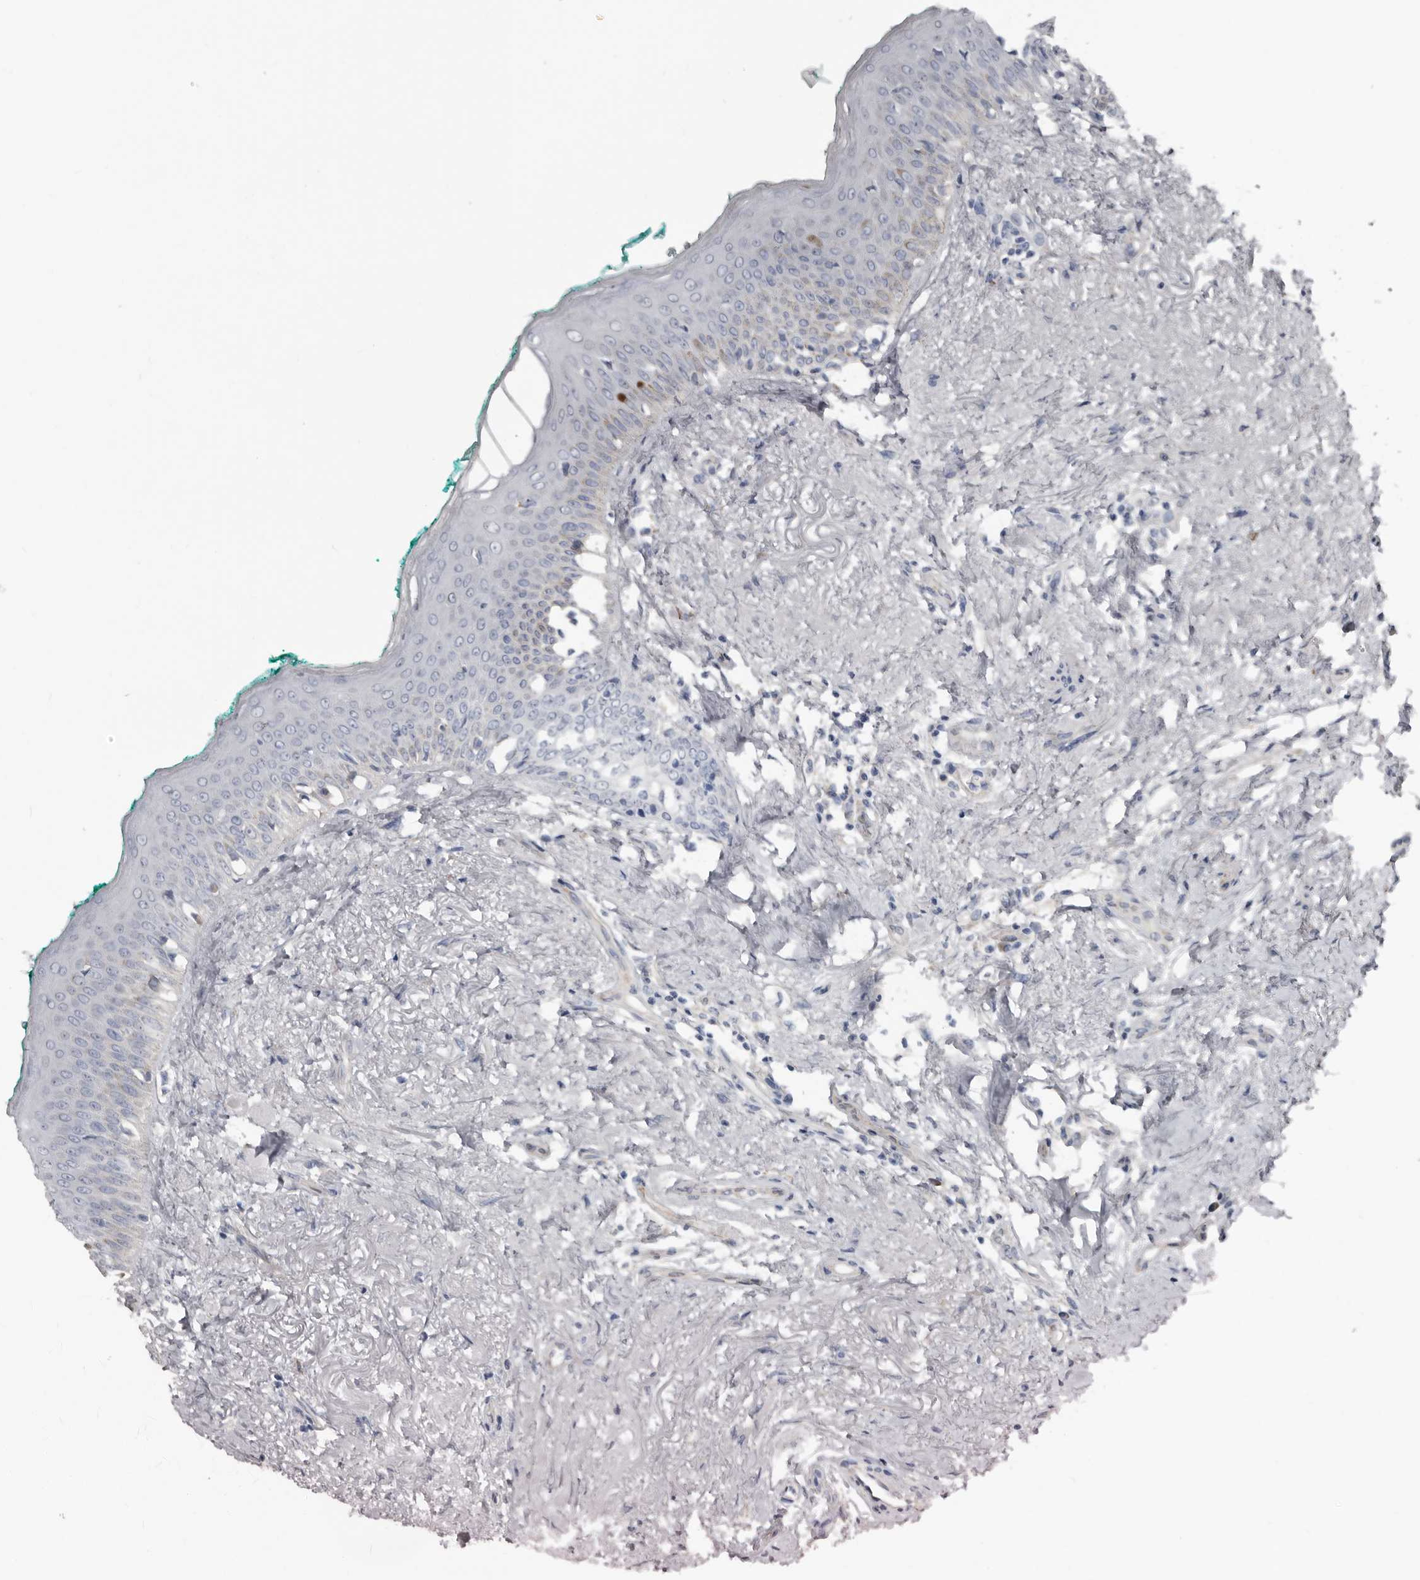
{"staining": {"intensity": "weak", "quantity": "<25%", "location": "cytoplasmic/membranous"}, "tissue": "oral mucosa", "cell_type": "Squamous epithelial cells", "image_type": "normal", "snomed": [{"axis": "morphology", "description": "Normal tissue, NOS"}, {"axis": "topography", "description": "Oral tissue"}], "caption": "Immunohistochemical staining of benign human oral mucosa shows no significant positivity in squamous epithelial cells. The staining is performed using DAB brown chromogen with nuclei counter-stained in using hematoxylin.", "gene": "ZNF114", "patient": {"sex": "female", "age": 70}}